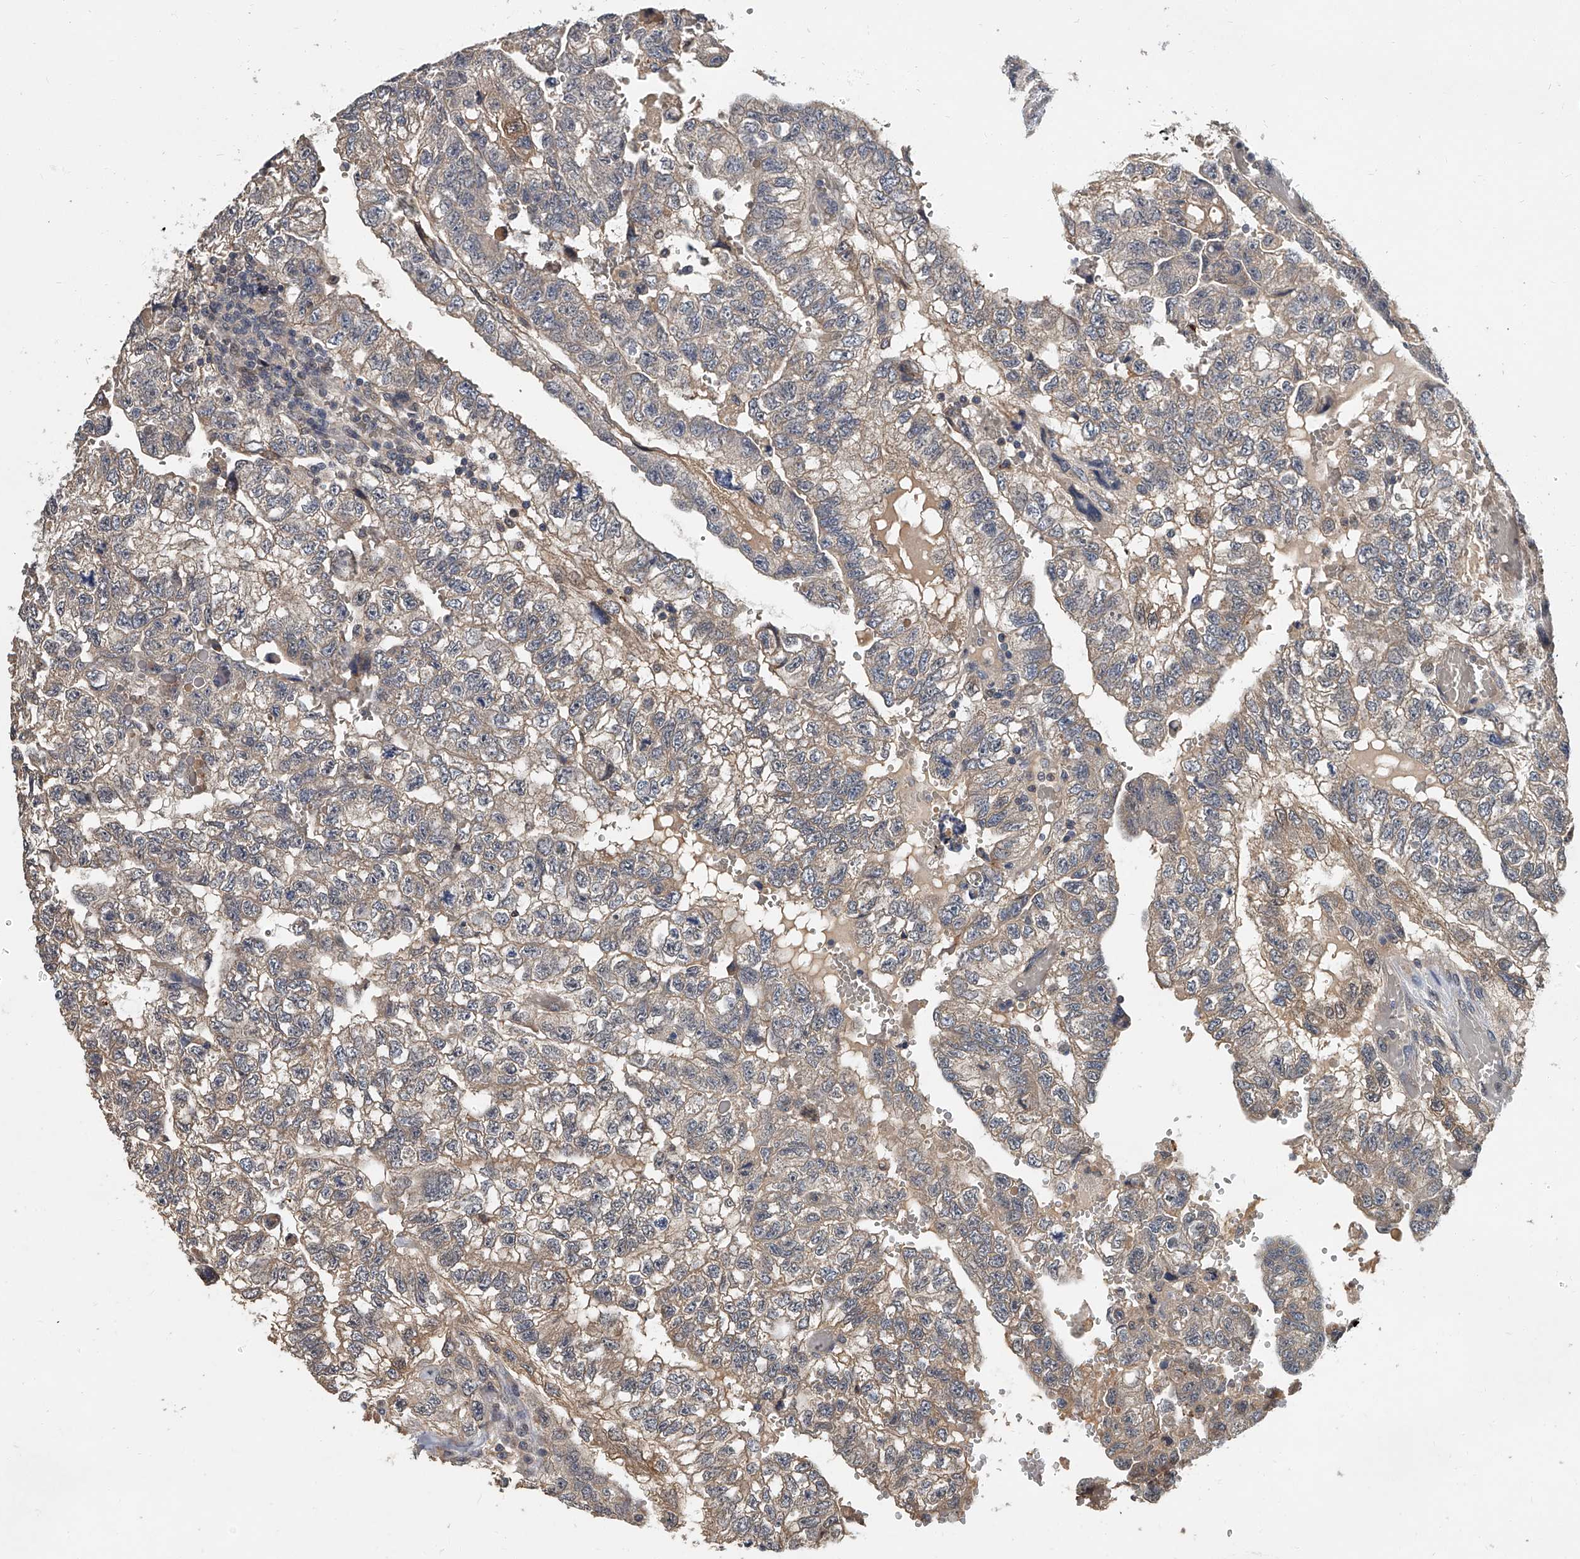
{"staining": {"intensity": "weak", "quantity": ">75%", "location": "cytoplasmic/membranous"}, "tissue": "testis cancer", "cell_type": "Tumor cells", "image_type": "cancer", "snomed": [{"axis": "morphology", "description": "Carcinoma, Embryonal, NOS"}, {"axis": "topography", "description": "Testis"}], "caption": "DAB (3,3'-diaminobenzidine) immunohistochemical staining of human testis cancer (embryonal carcinoma) demonstrates weak cytoplasmic/membranous protein positivity in approximately >75% of tumor cells. (Brightfield microscopy of DAB IHC at high magnification).", "gene": "JAG2", "patient": {"sex": "male", "age": 36}}